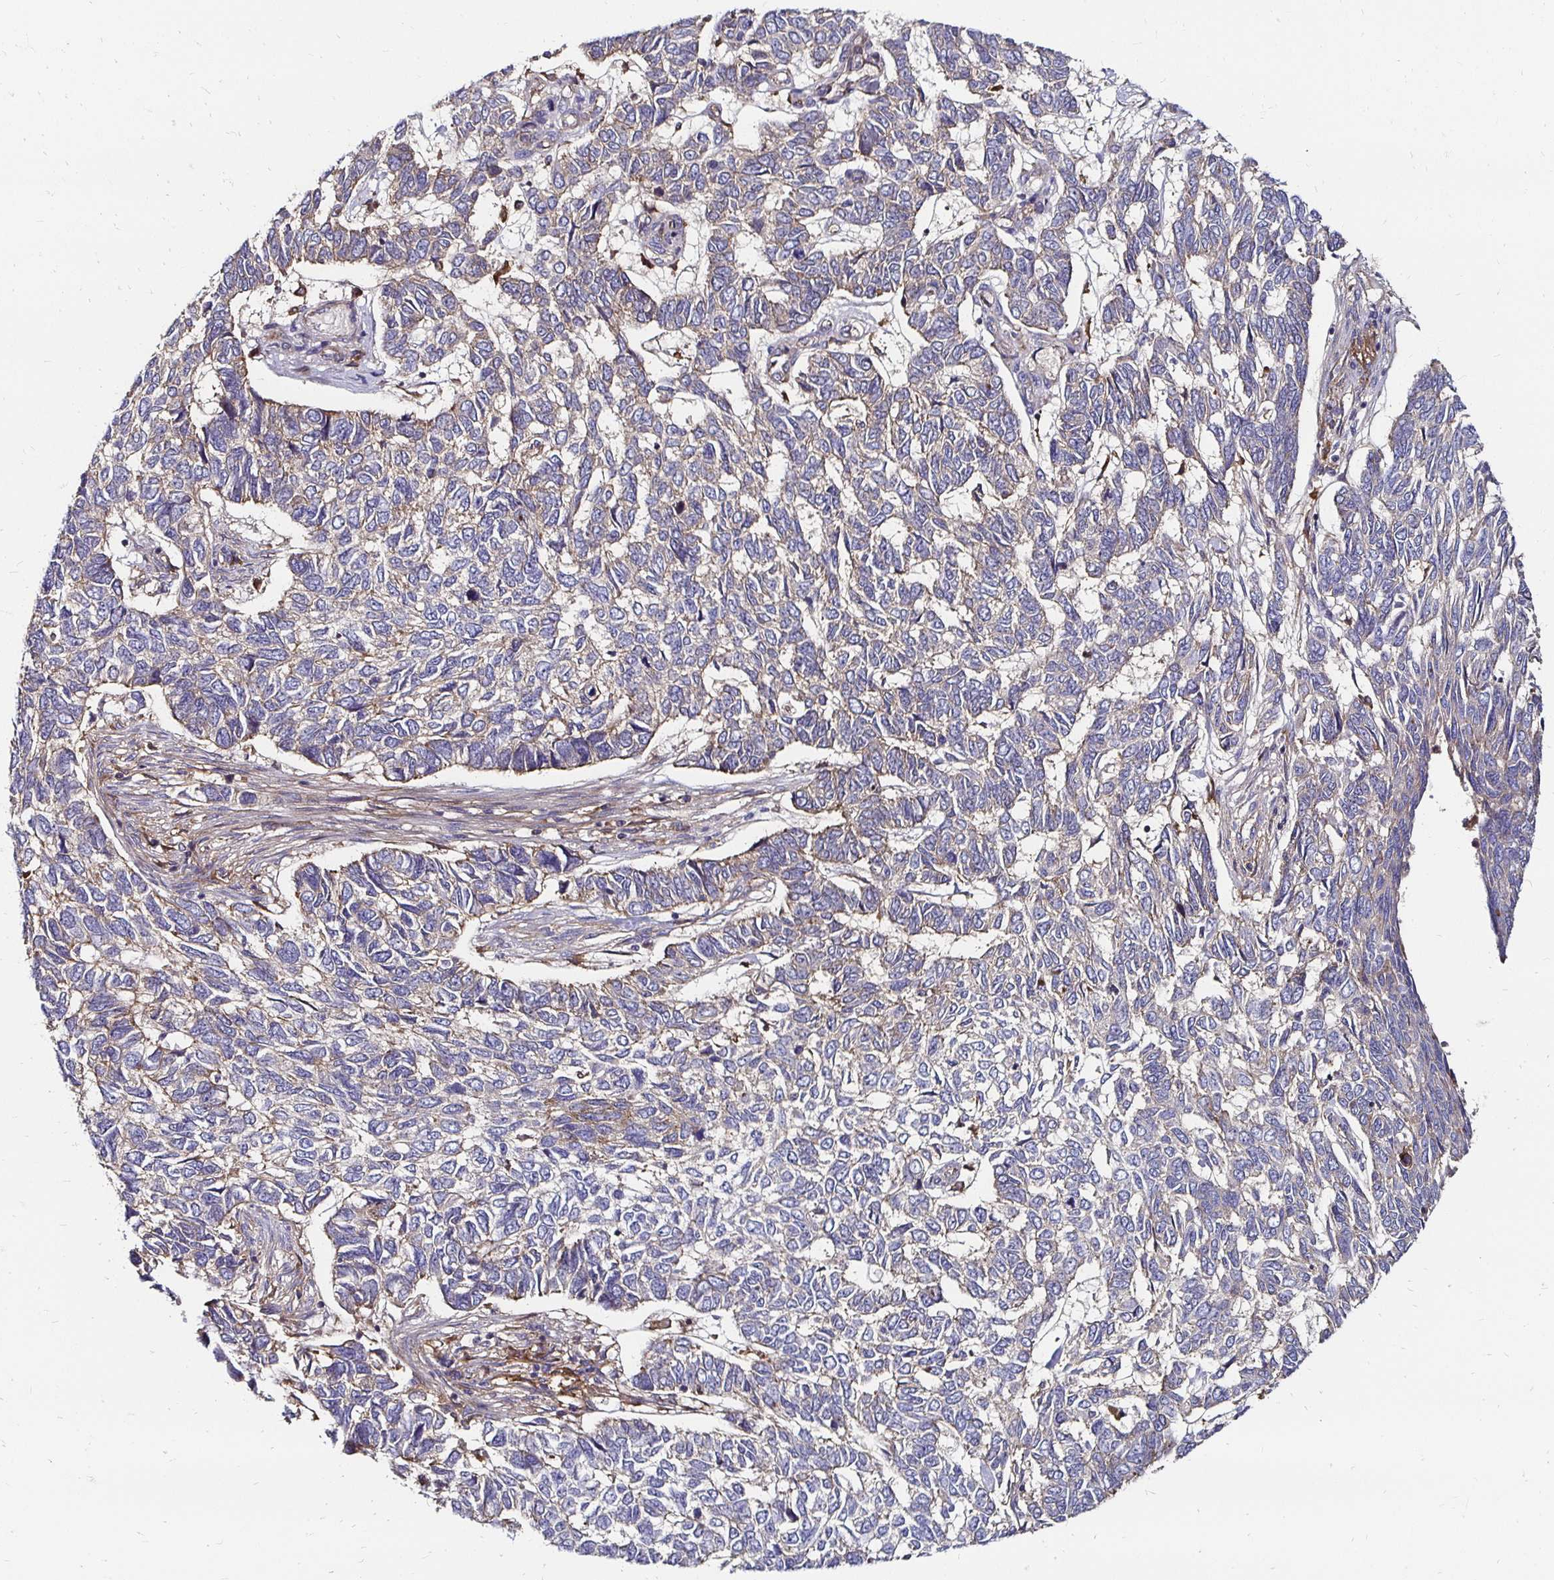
{"staining": {"intensity": "weak", "quantity": ">75%", "location": "cytoplasmic/membranous"}, "tissue": "skin cancer", "cell_type": "Tumor cells", "image_type": "cancer", "snomed": [{"axis": "morphology", "description": "Basal cell carcinoma"}, {"axis": "topography", "description": "Skin"}], "caption": "About >75% of tumor cells in skin basal cell carcinoma show weak cytoplasmic/membranous protein staining as visualized by brown immunohistochemical staining.", "gene": "NCSTN", "patient": {"sex": "female", "age": 65}}